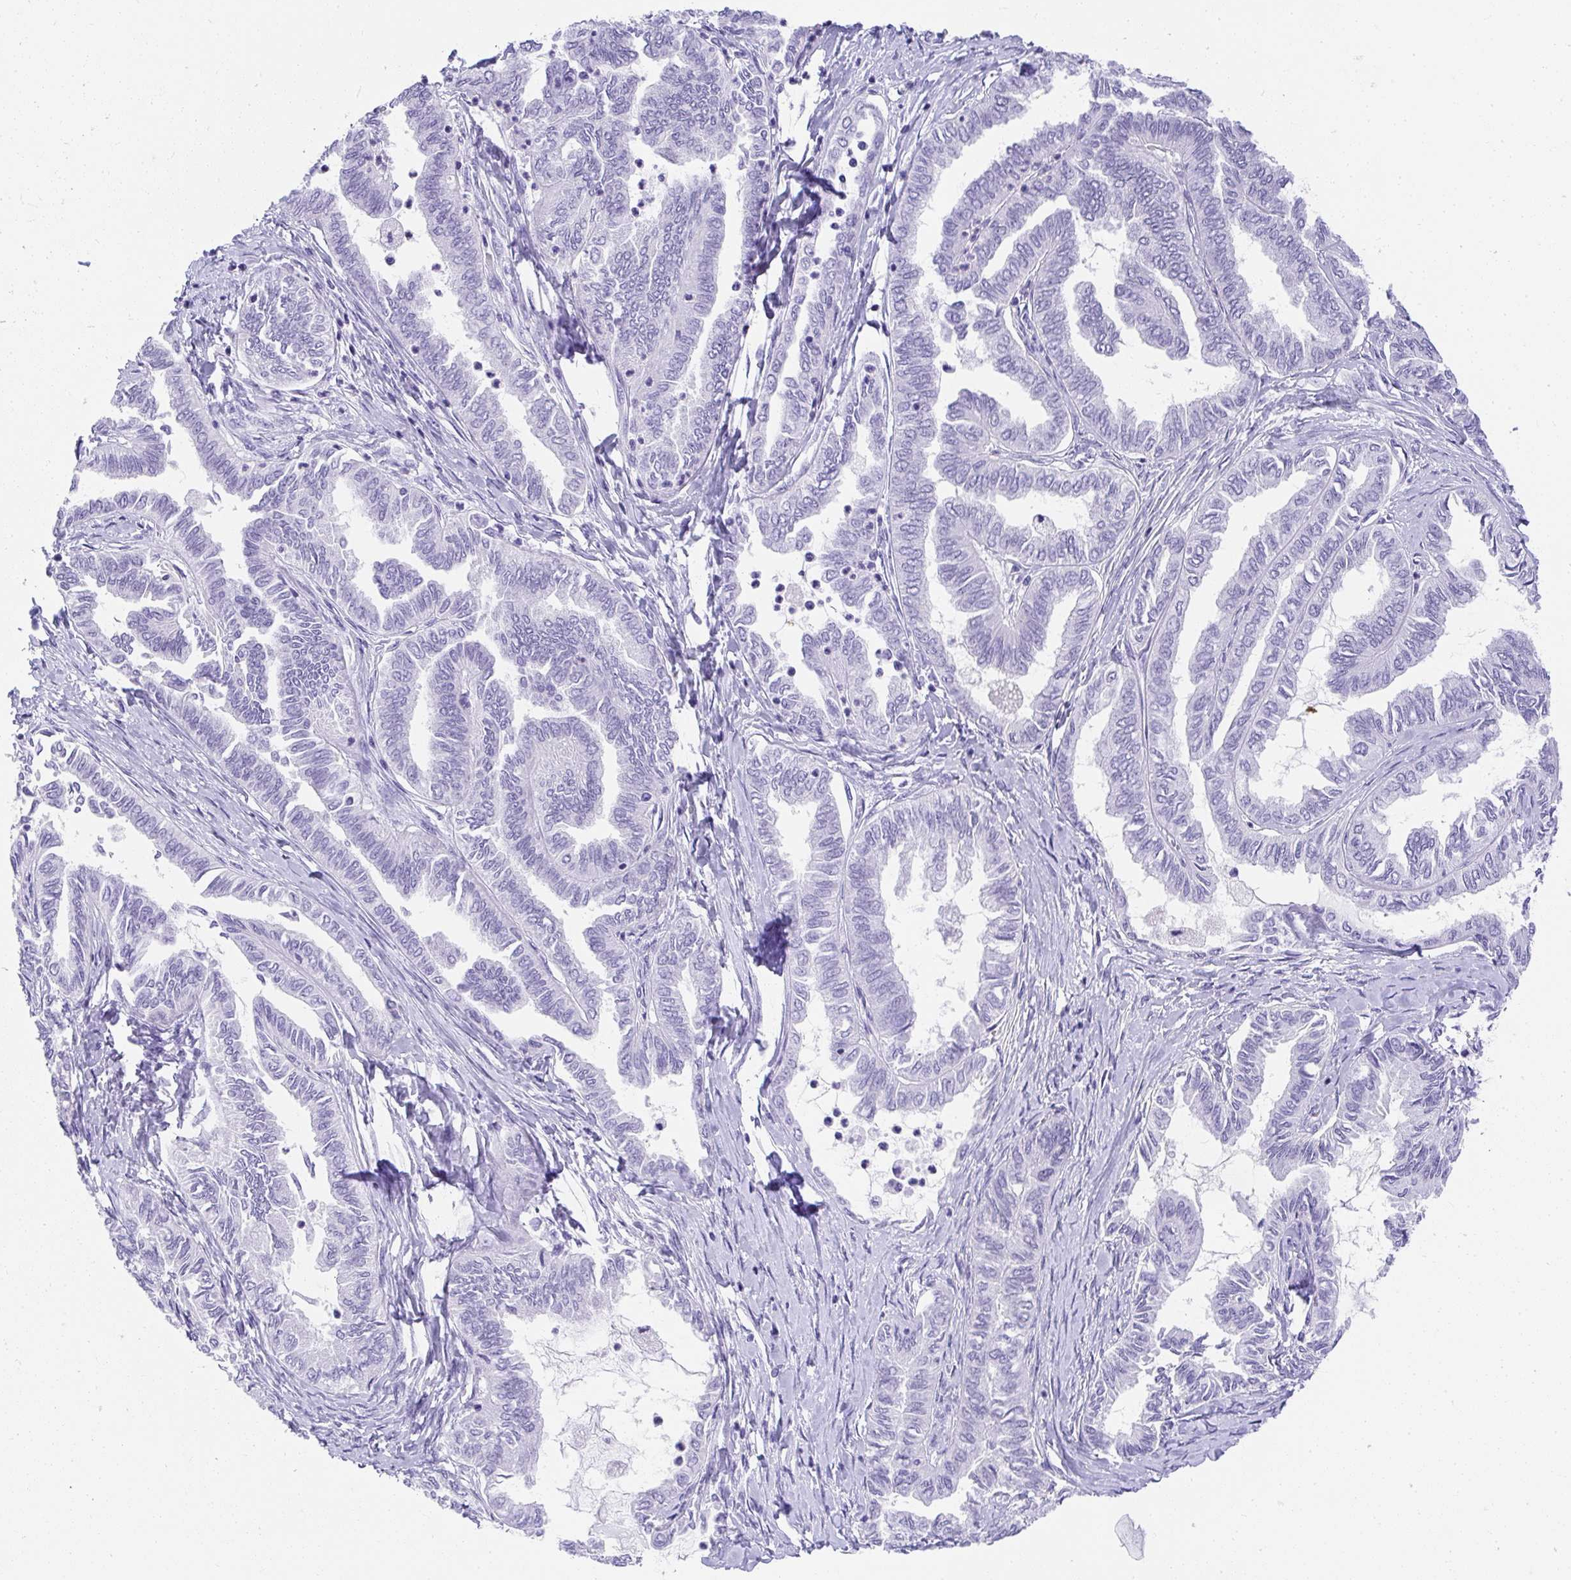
{"staining": {"intensity": "negative", "quantity": "none", "location": "none"}, "tissue": "ovarian cancer", "cell_type": "Tumor cells", "image_type": "cancer", "snomed": [{"axis": "morphology", "description": "Carcinoma, endometroid"}, {"axis": "topography", "description": "Ovary"}], "caption": "Ovarian cancer stained for a protein using IHC shows no positivity tumor cells.", "gene": "AVIL", "patient": {"sex": "female", "age": 70}}